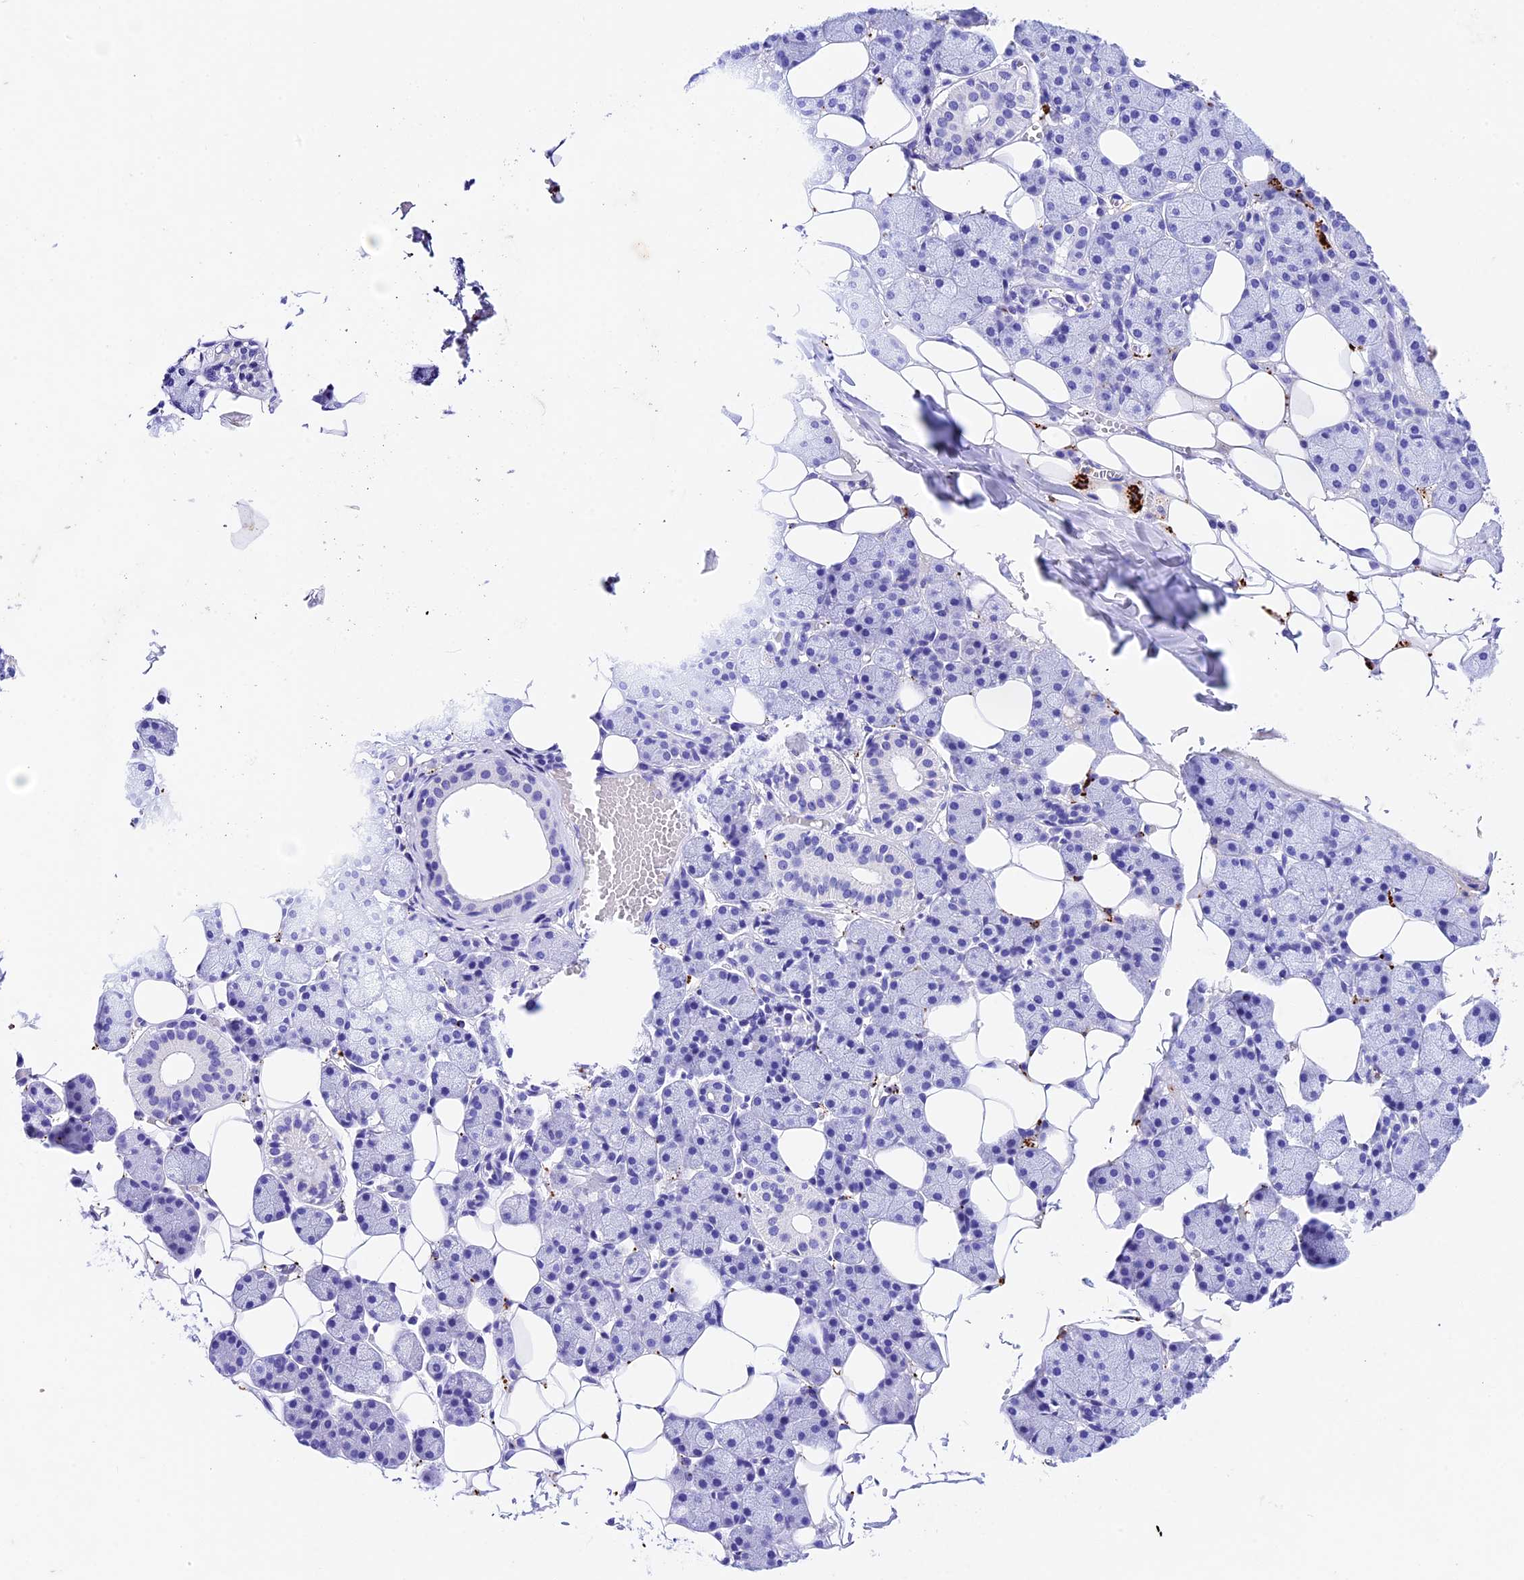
{"staining": {"intensity": "negative", "quantity": "none", "location": "none"}, "tissue": "salivary gland", "cell_type": "Glandular cells", "image_type": "normal", "snomed": [{"axis": "morphology", "description": "Normal tissue, NOS"}, {"axis": "topography", "description": "Salivary gland"}], "caption": "High magnification brightfield microscopy of unremarkable salivary gland stained with DAB (3,3'-diaminobenzidine) (brown) and counterstained with hematoxylin (blue): glandular cells show no significant positivity. Nuclei are stained in blue.", "gene": "PSG11", "patient": {"sex": "female", "age": 33}}